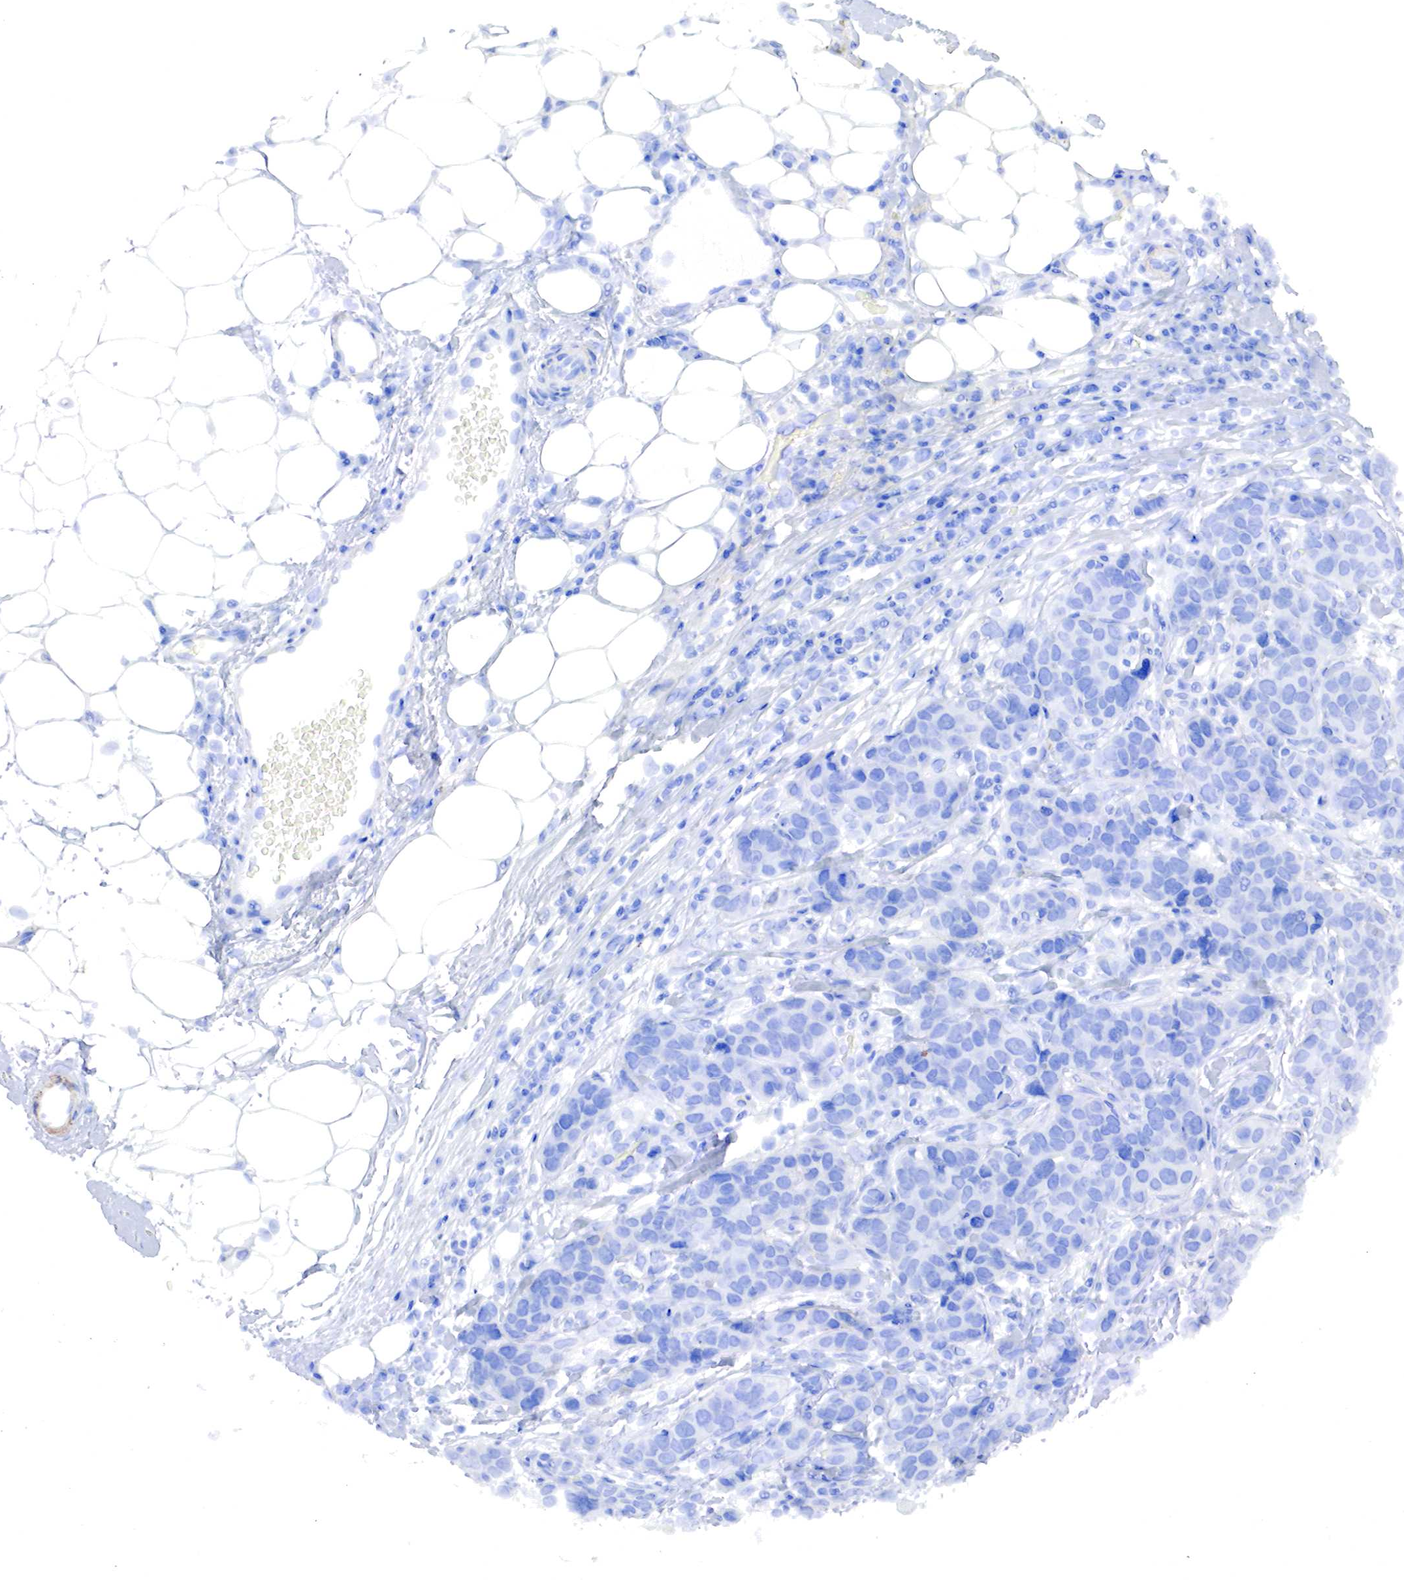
{"staining": {"intensity": "negative", "quantity": "none", "location": "none"}, "tissue": "breast cancer", "cell_type": "Tumor cells", "image_type": "cancer", "snomed": [{"axis": "morphology", "description": "Duct carcinoma"}, {"axis": "topography", "description": "Breast"}], "caption": "Infiltrating ductal carcinoma (breast) stained for a protein using immunohistochemistry reveals no positivity tumor cells.", "gene": "TPM1", "patient": {"sex": "female", "age": 91}}